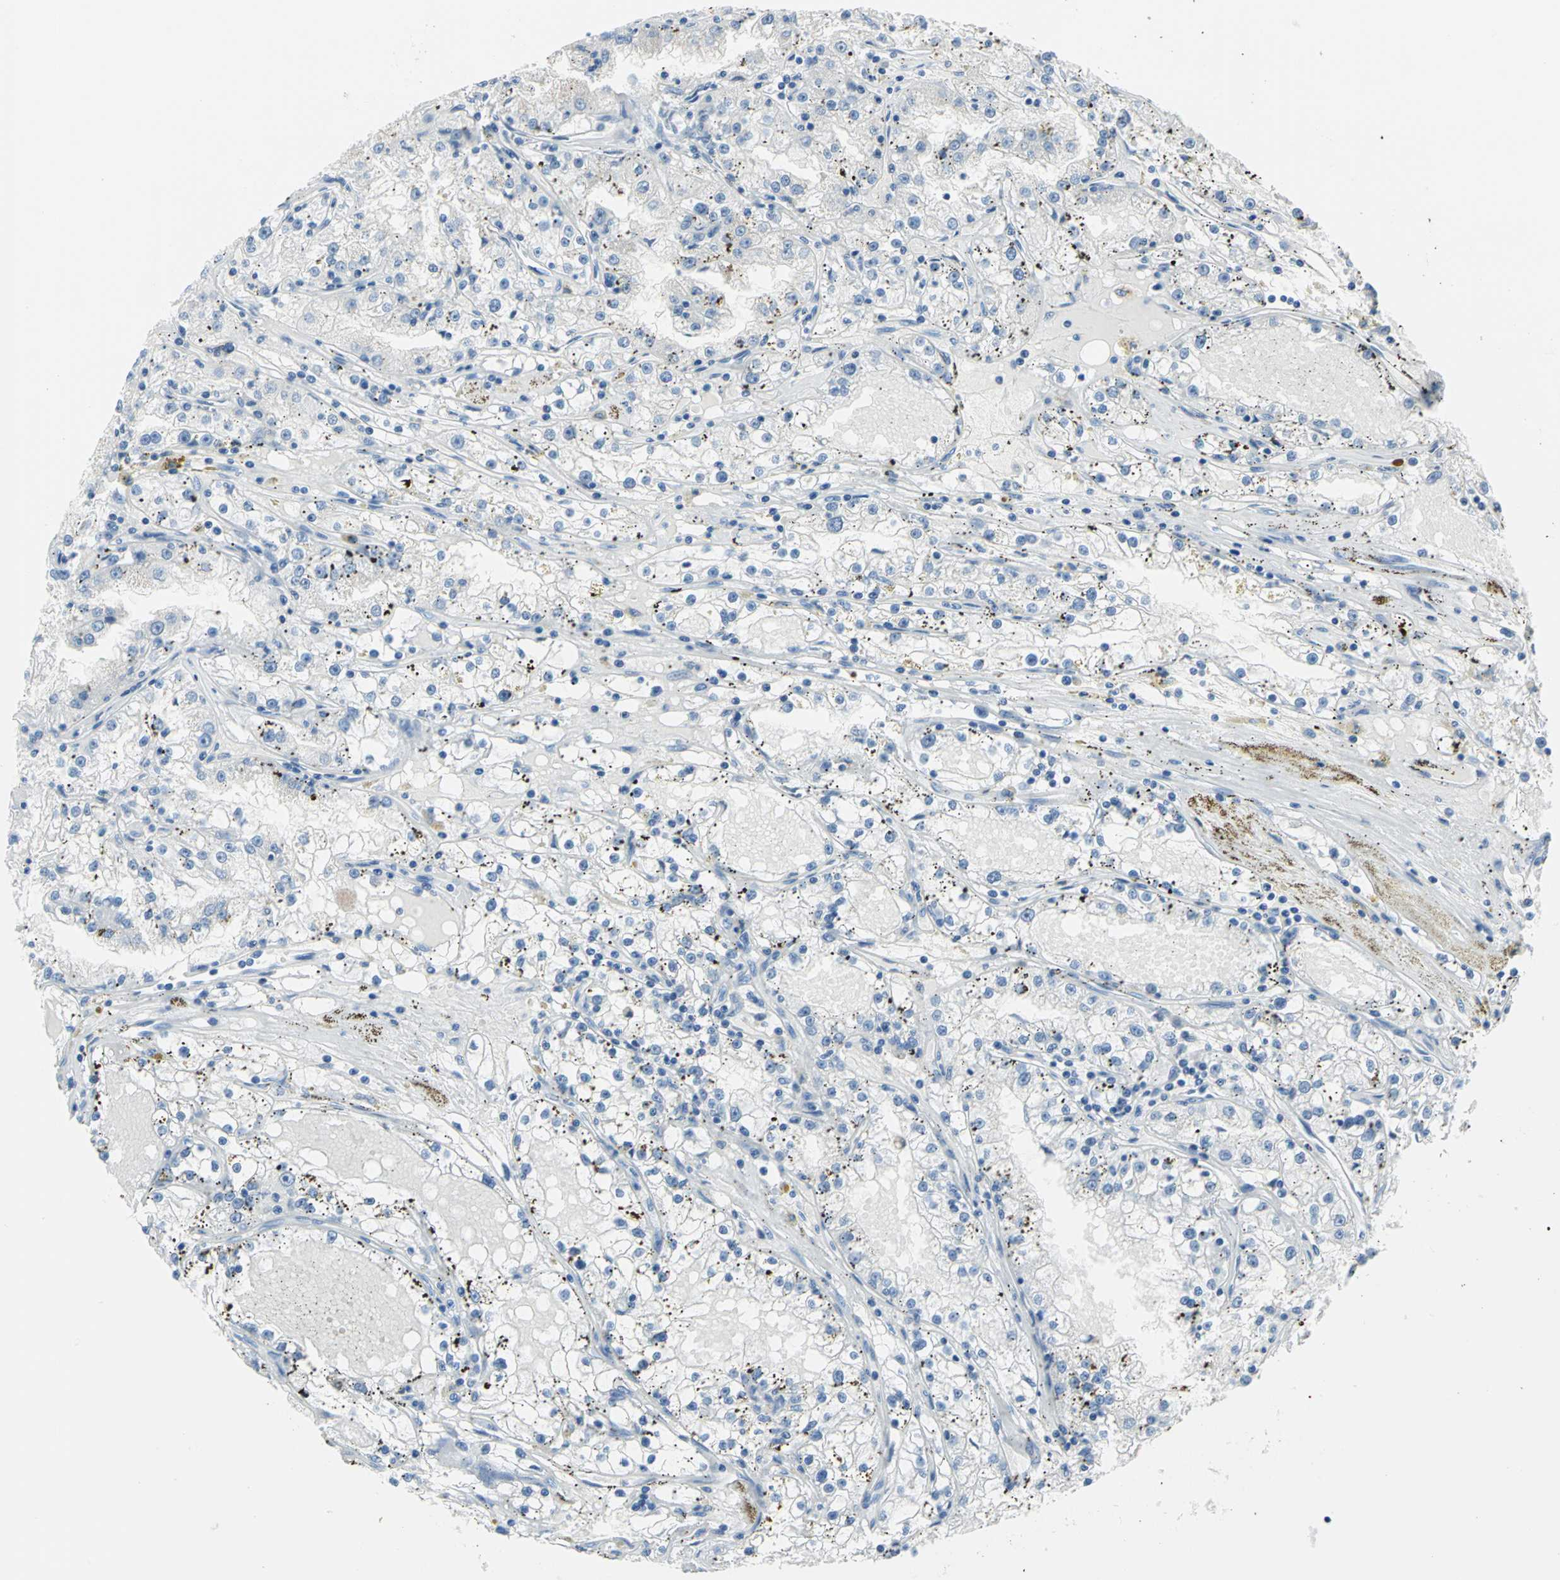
{"staining": {"intensity": "negative", "quantity": "none", "location": "none"}, "tissue": "renal cancer", "cell_type": "Tumor cells", "image_type": "cancer", "snomed": [{"axis": "morphology", "description": "Adenocarcinoma, NOS"}, {"axis": "topography", "description": "Kidney"}], "caption": "A photomicrograph of human renal cancer (adenocarcinoma) is negative for staining in tumor cells.", "gene": "SFN", "patient": {"sex": "male", "age": 56}}